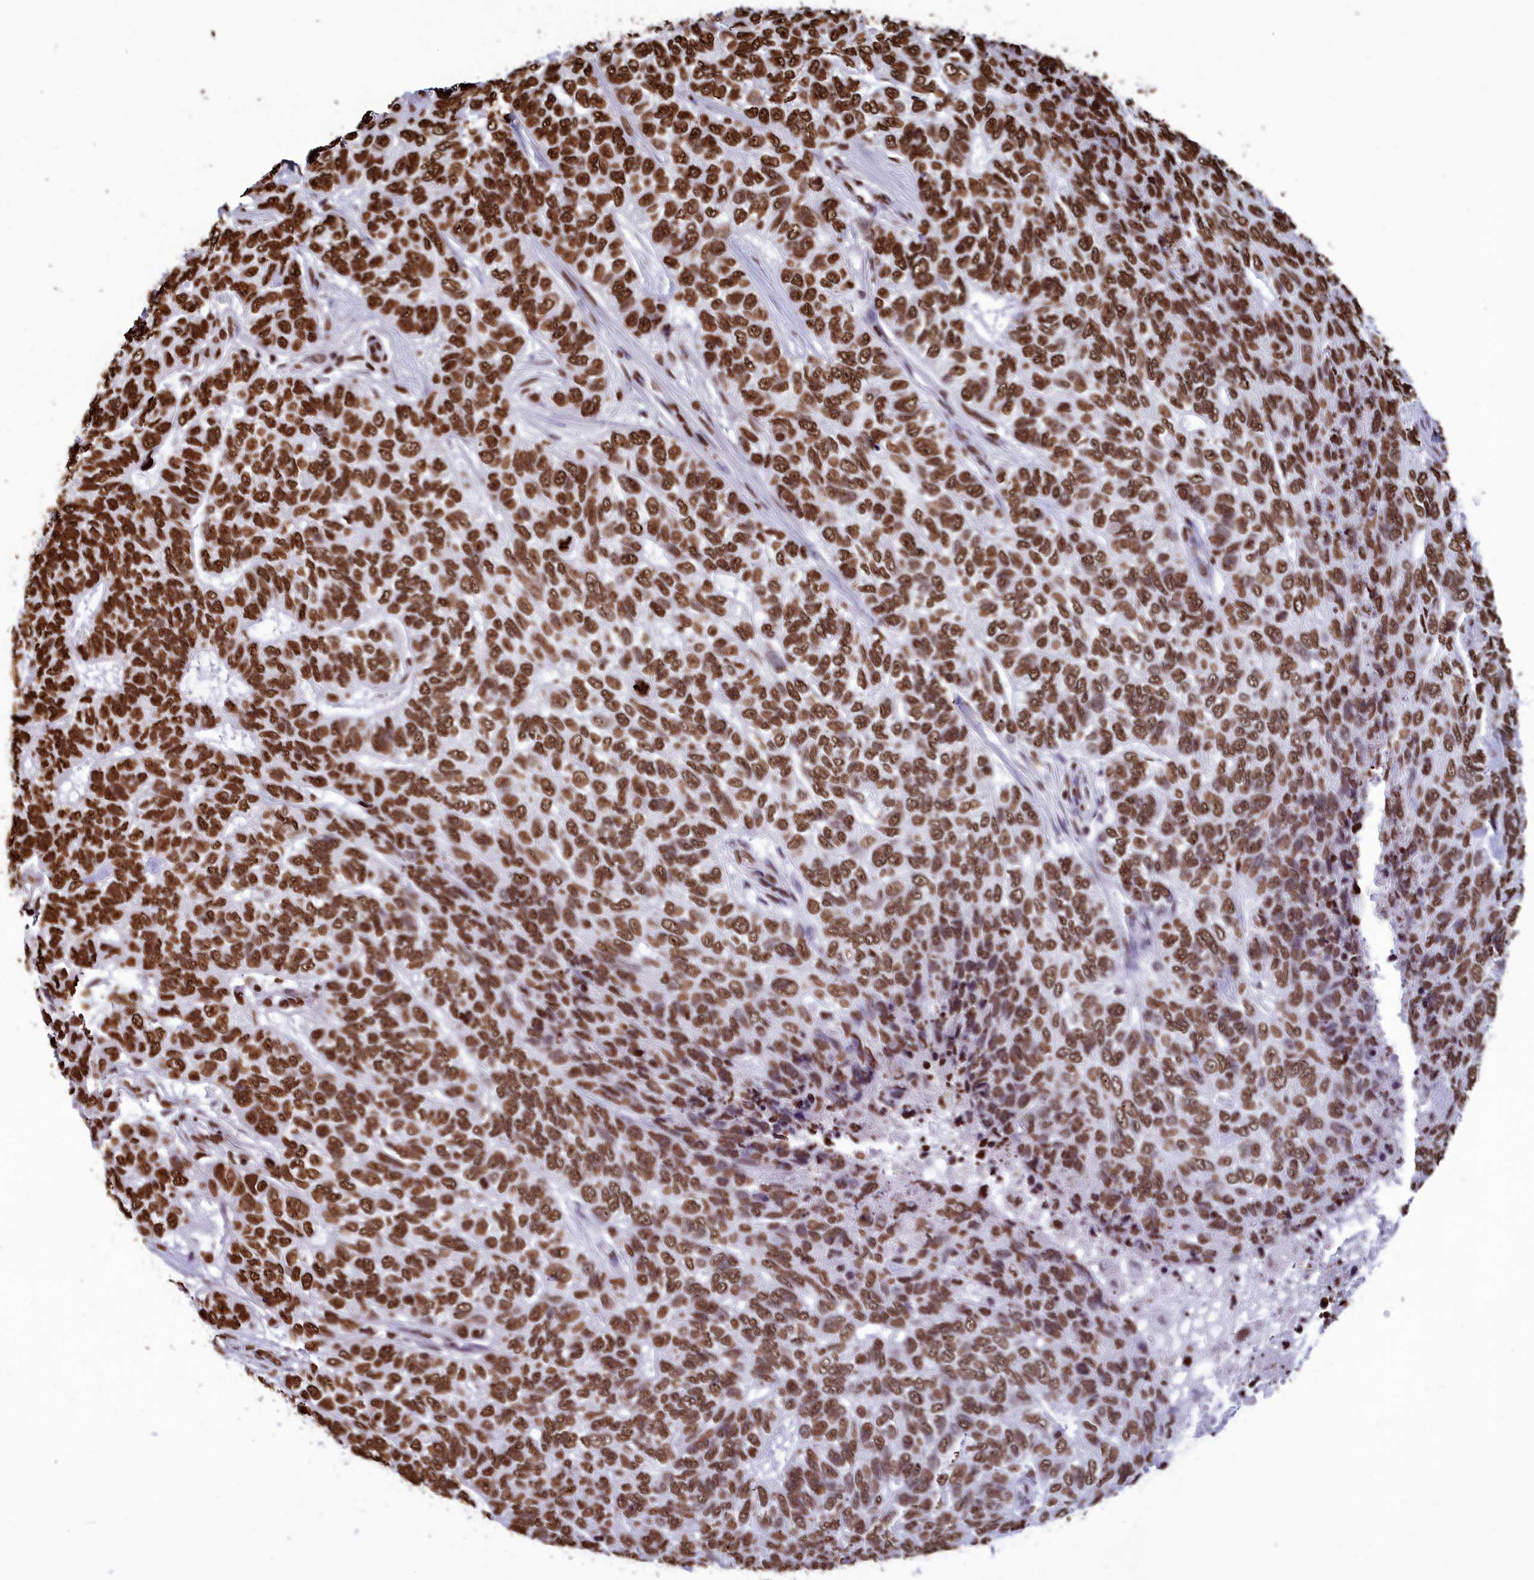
{"staining": {"intensity": "strong", "quantity": ">75%", "location": "nuclear"}, "tissue": "skin cancer", "cell_type": "Tumor cells", "image_type": "cancer", "snomed": [{"axis": "morphology", "description": "Basal cell carcinoma"}, {"axis": "topography", "description": "Skin"}], "caption": "Skin basal cell carcinoma stained for a protein displays strong nuclear positivity in tumor cells.", "gene": "AKAP17A", "patient": {"sex": "female", "age": 65}}